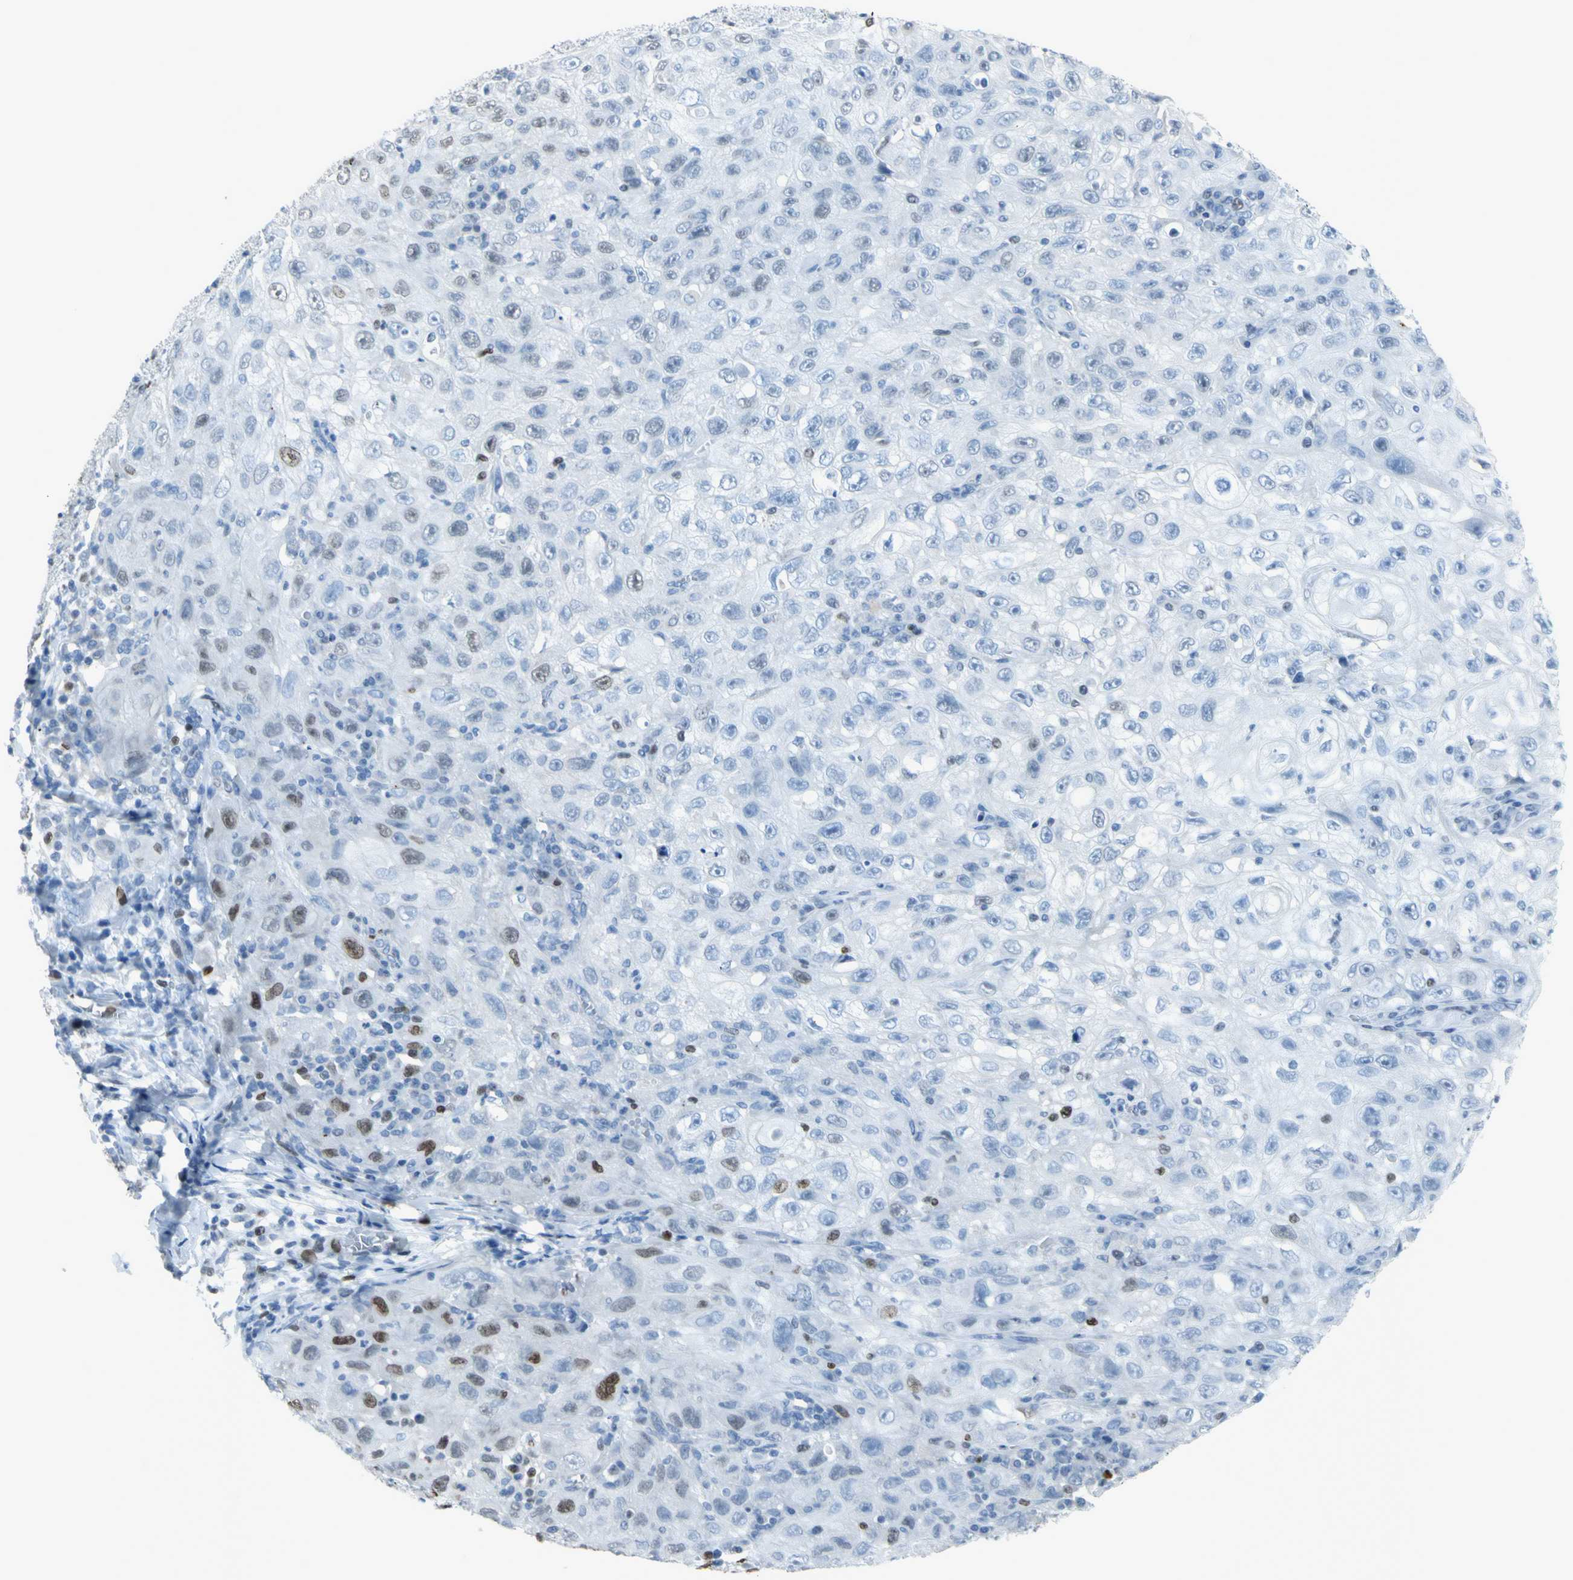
{"staining": {"intensity": "moderate", "quantity": "<25%", "location": "nuclear"}, "tissue": "skin cancer", "cell_type": "Tumor cells", "image_type": "cancer", "snomed": [{"axis": "morphology", "description": "Squamous cell carcinoma, NOS"}, {"axis": "topography", "description": "Skin"}], "caption": "A low amount of moderate nuclear staining is appreciated in approximately <25% of tumor cells in squamous cell carcinoma (skin) tissue.", "gene": "MCM3", "patient": {"sex": "male", "age": 75}}